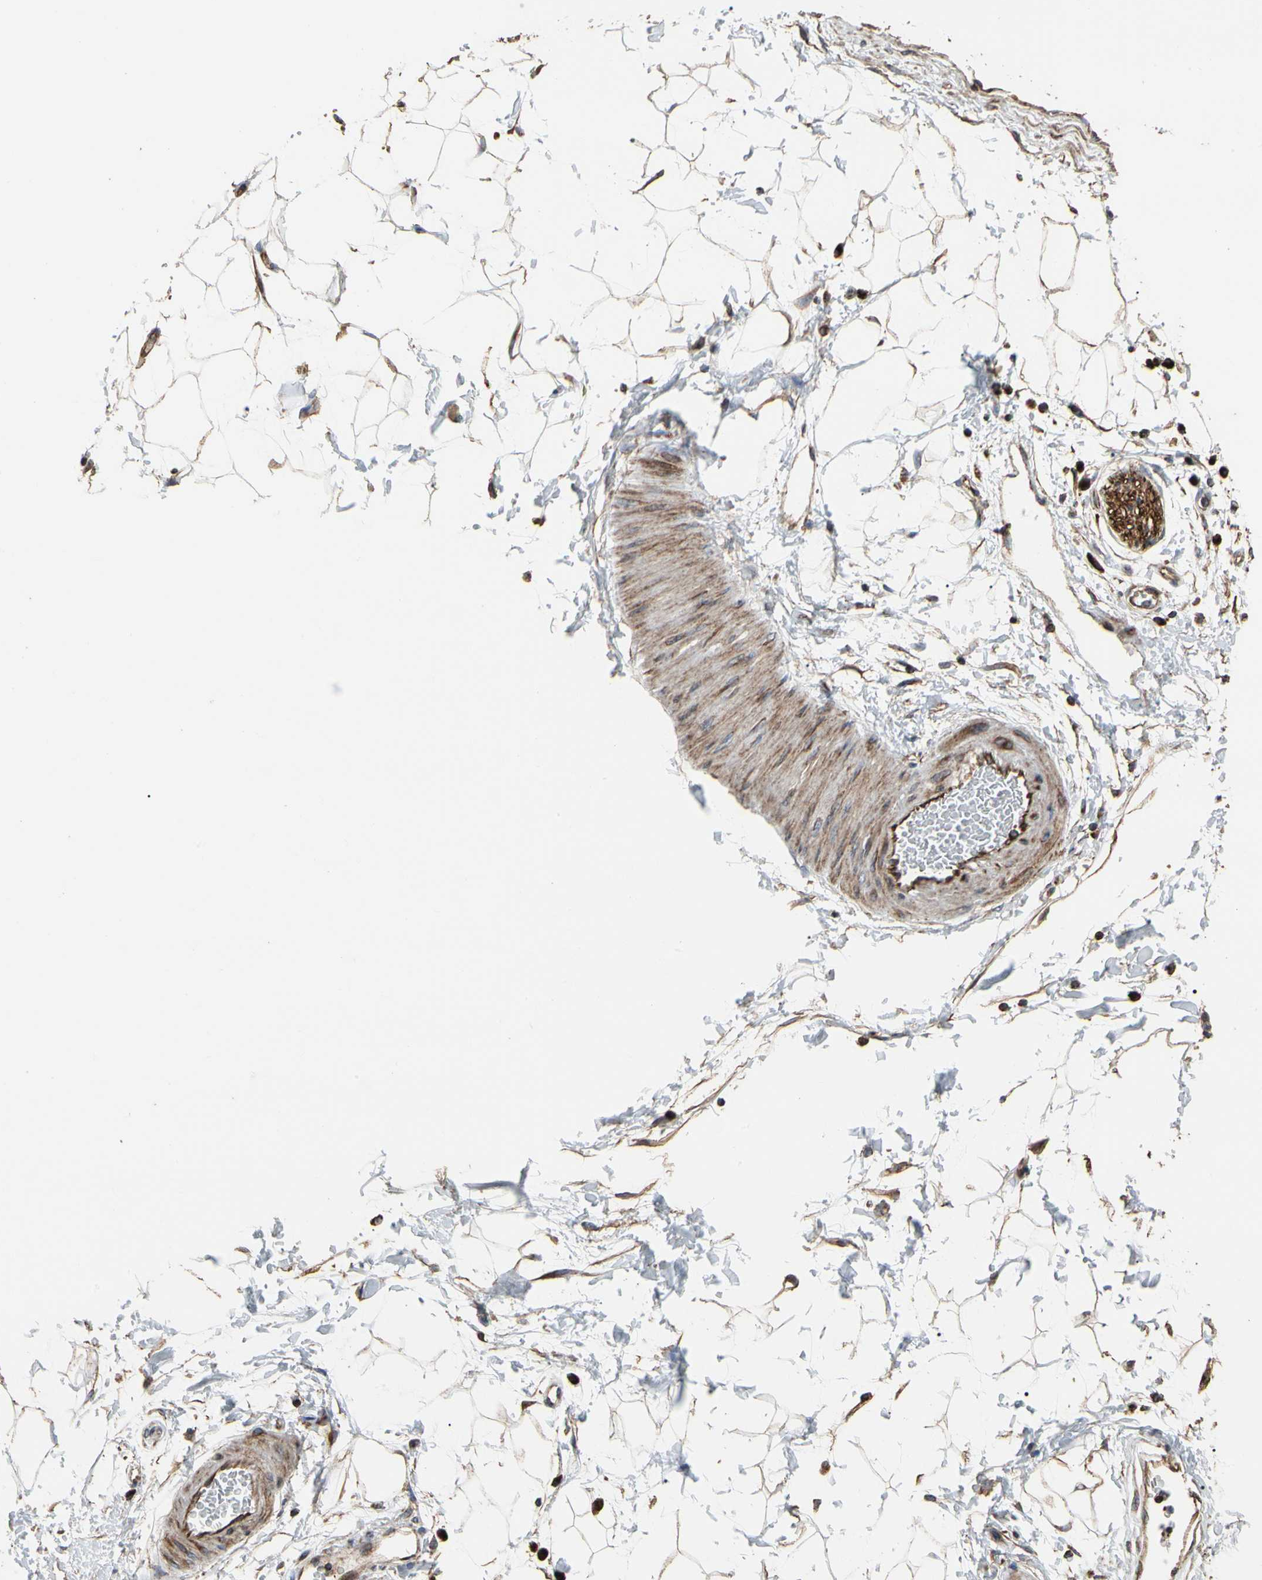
{"staining": {"intensity": "moderate", "quantity": ">75%", "location": "cytoplasmic/membranous"}, "tissue": "adipose tissue", "cell_type": "Adipocytes", "image_type": "normal", "snomed": [{"axis": "morphology", "description": "Normal tissue, NOS"}, {"axis": "topography", "description": "Soft tissue"}], "caption": "High-magnification brightfield microscopy of normal adipose tissue stained with DAB (3,3'-diaminobenzidine) (brown) and counterstained with hematoxylin (blue). adipocytes exhibit moderate cytoplasmic/membranous expression is appreciated in approximately>75% of cells.", "gene": "TUBA1A", "patient": {"sex": "male", "age": 72}}